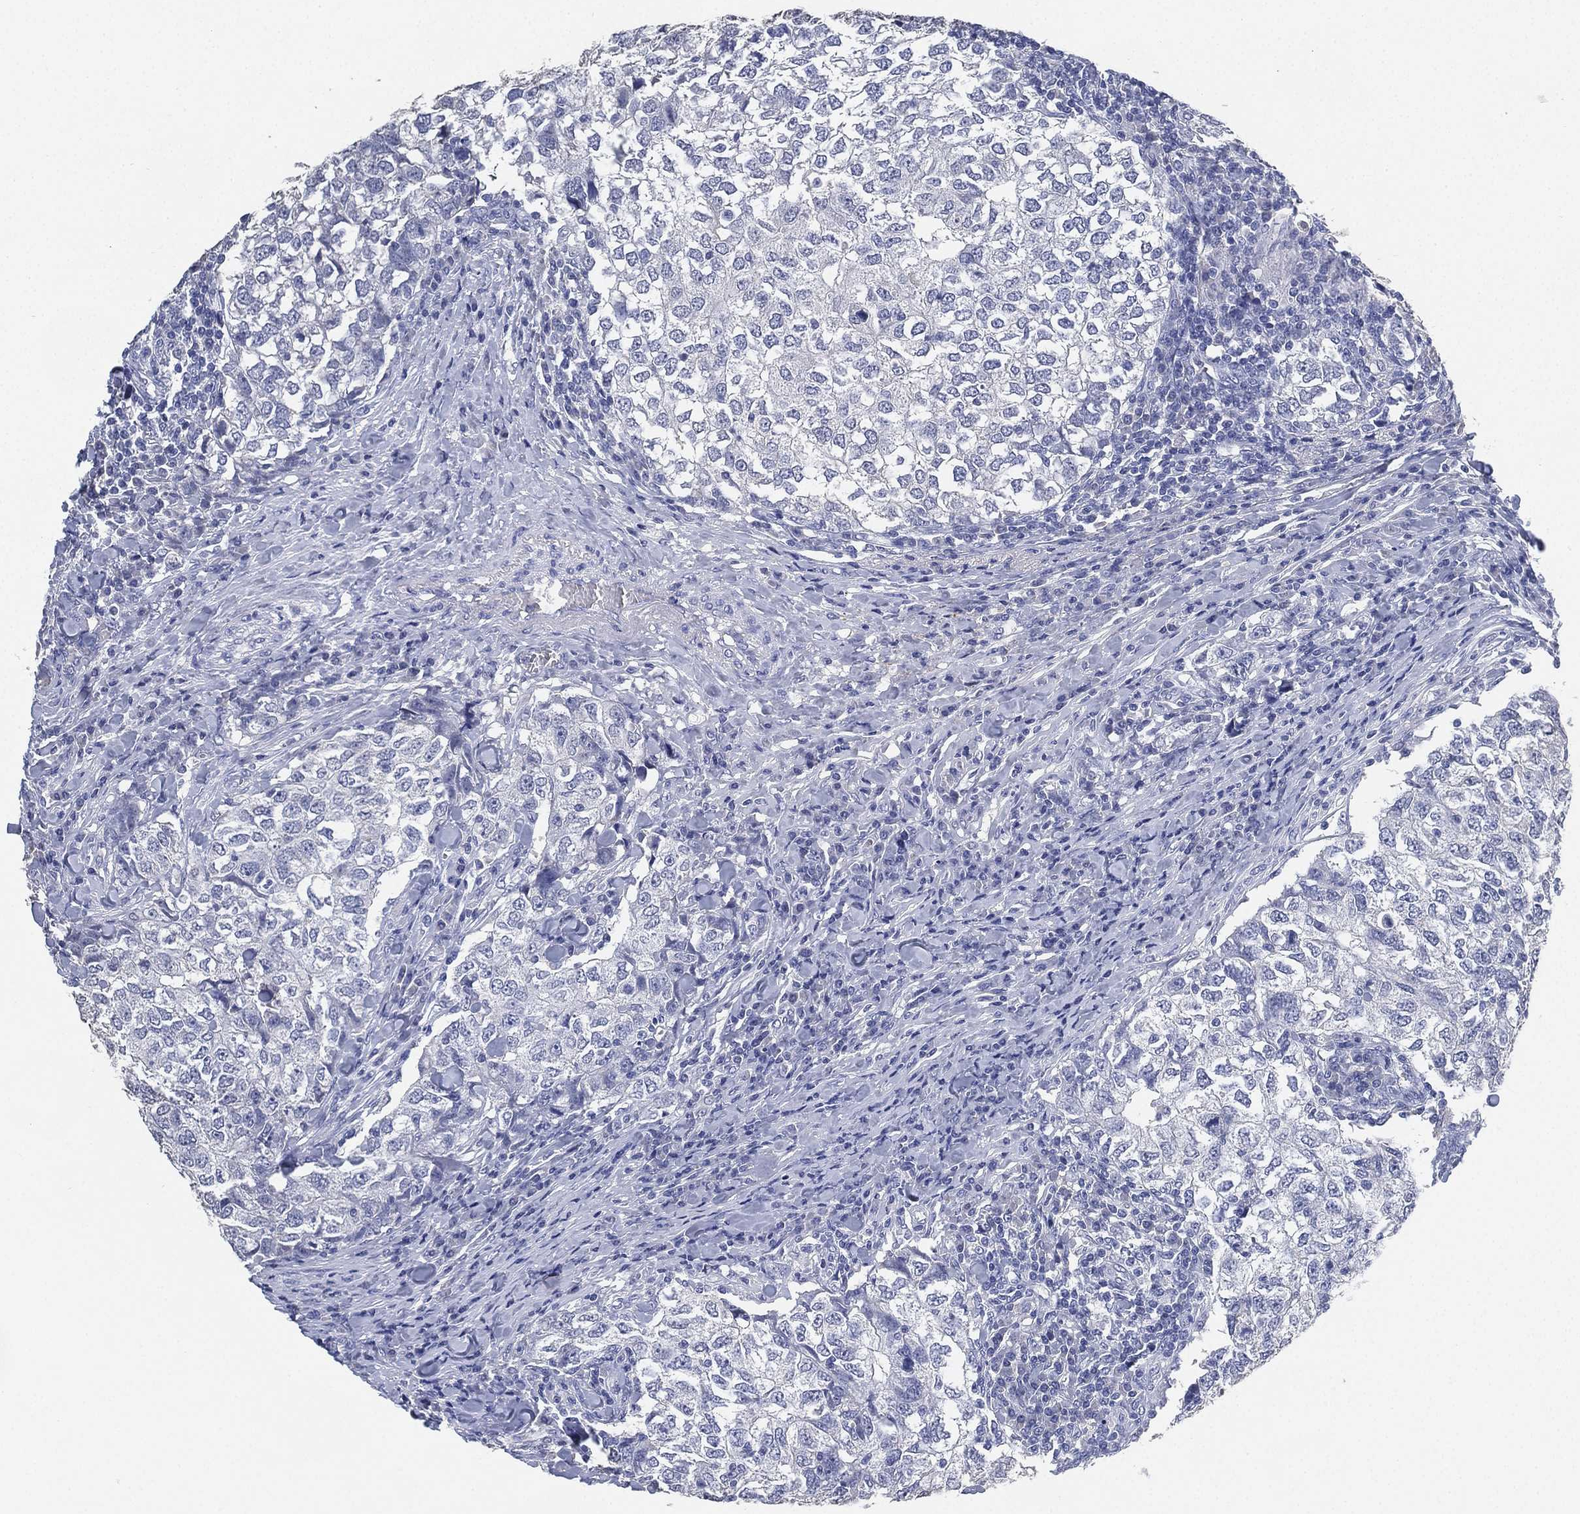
{"staining": {"intensity": "negative", "quantity": "none", "location": "none"}, "tissue": "breast cancer", "cell_type": "Tumor cells", "image_type": "cancer", "snomed": [{"axis": "morphology", "description": "Duct carcinoma"}, {"axis": "topography", "description": "Breast"}], "caption": "IHC image of neoplastic tissue: human breast cancer (intraductal carcinoma) stained with DAB demonstrates no significant protein staining in tumor cells.", "gene": "IYD", "patient": {"sex": "female", "age": 30}}